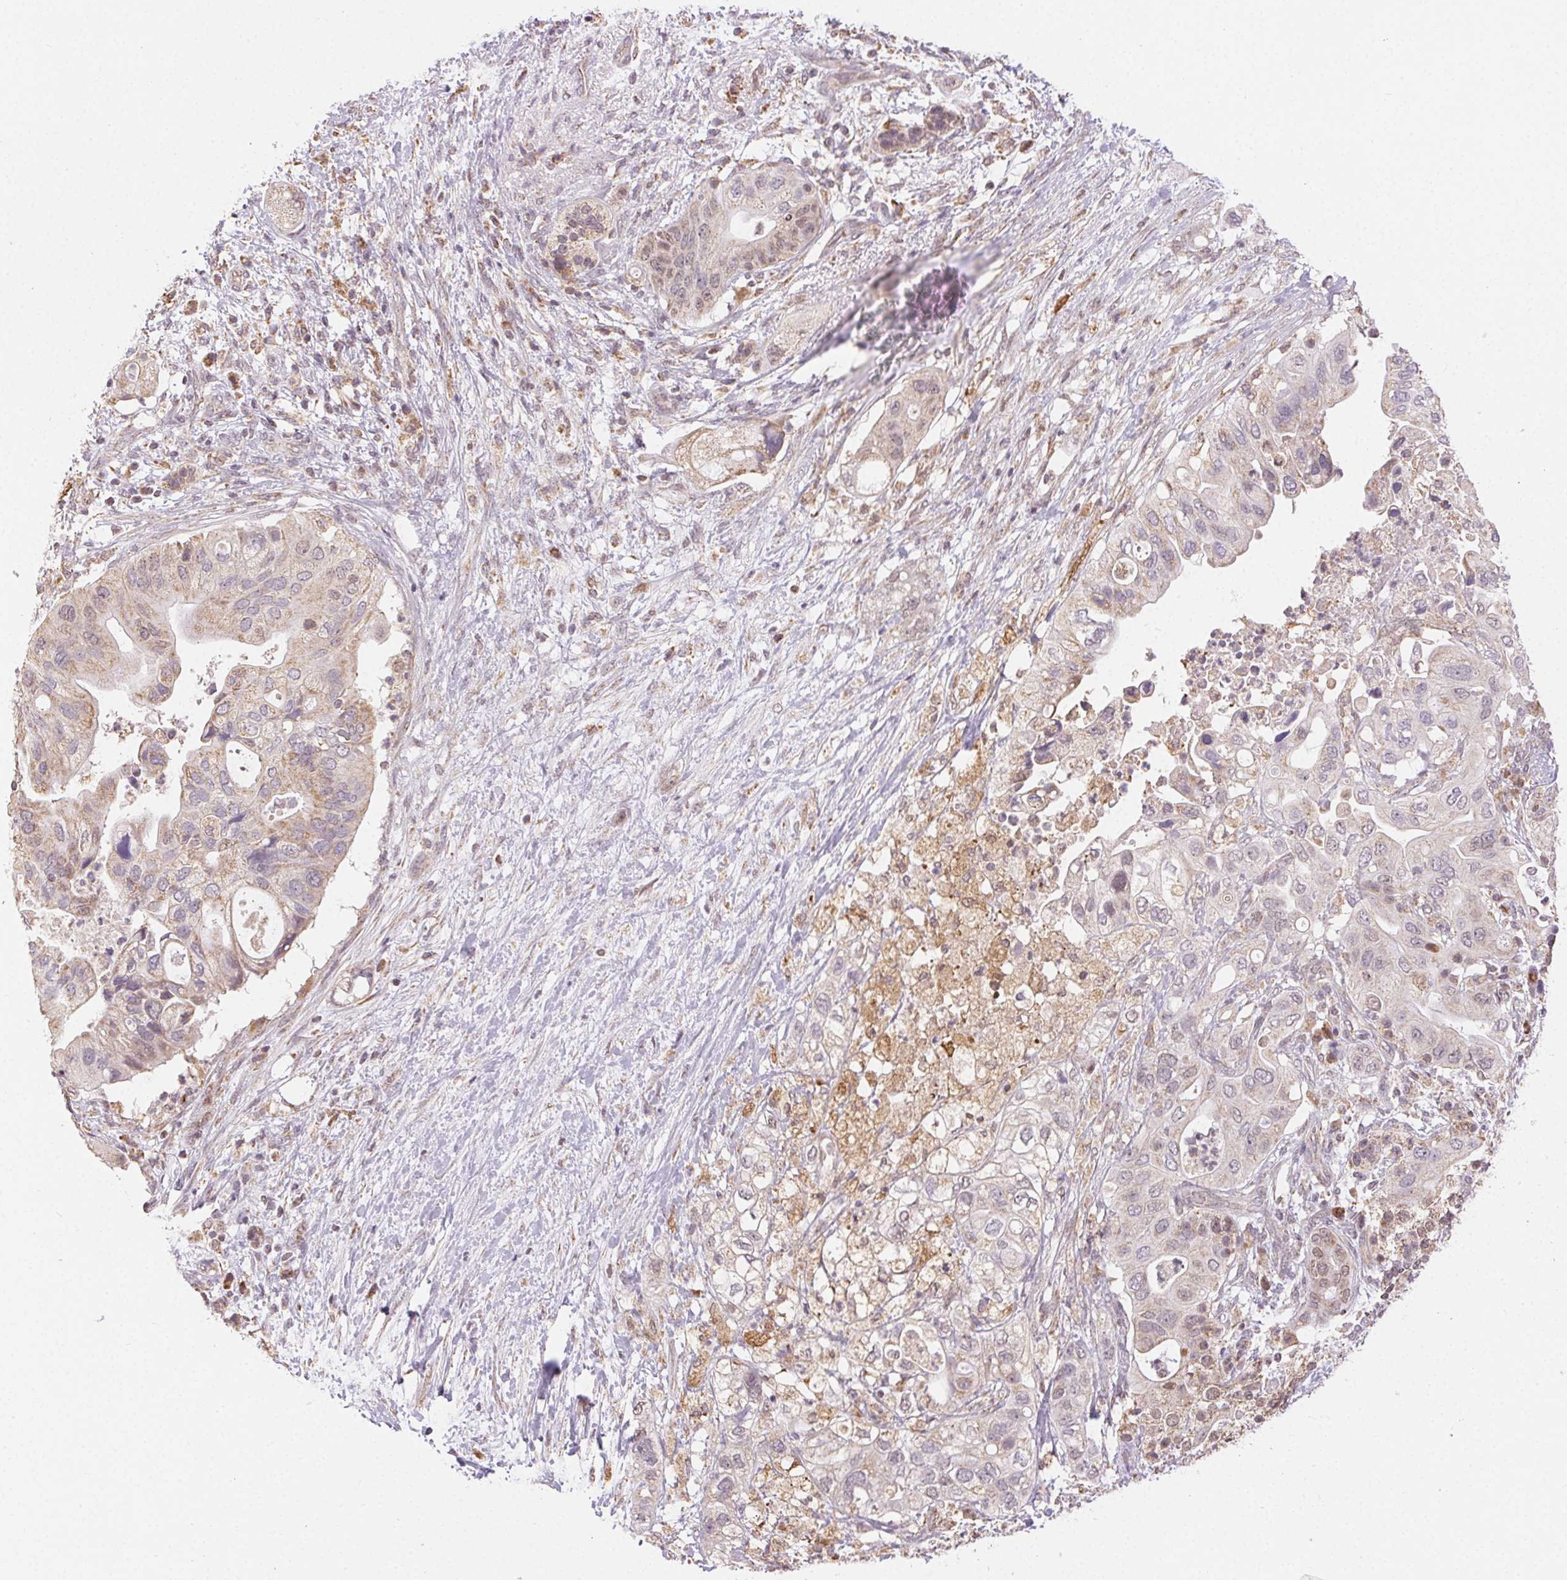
{"staining": {"intensity": "weak", "quantity": "25%-75%", "location": "cytoplasmic/membranous"}, "tissue": "pancreatic cancer", "cell_type": "Tumor cells", "image_type": "cancer", "snomed": [{"axis": "morphology", "description": "Adenocarcinoma, NOS"}, {"axis": "topography", "description": "Pancreas"}], "caption": "Immunohistochemical staining of human pancreatic adenocarcinoma demonstrates weak cytoplasmic/membranous protein expression in about 25%-75% of tumor cells.", "gene": "PIWIL4", "patient": {"sex": "female", "age": 72}}